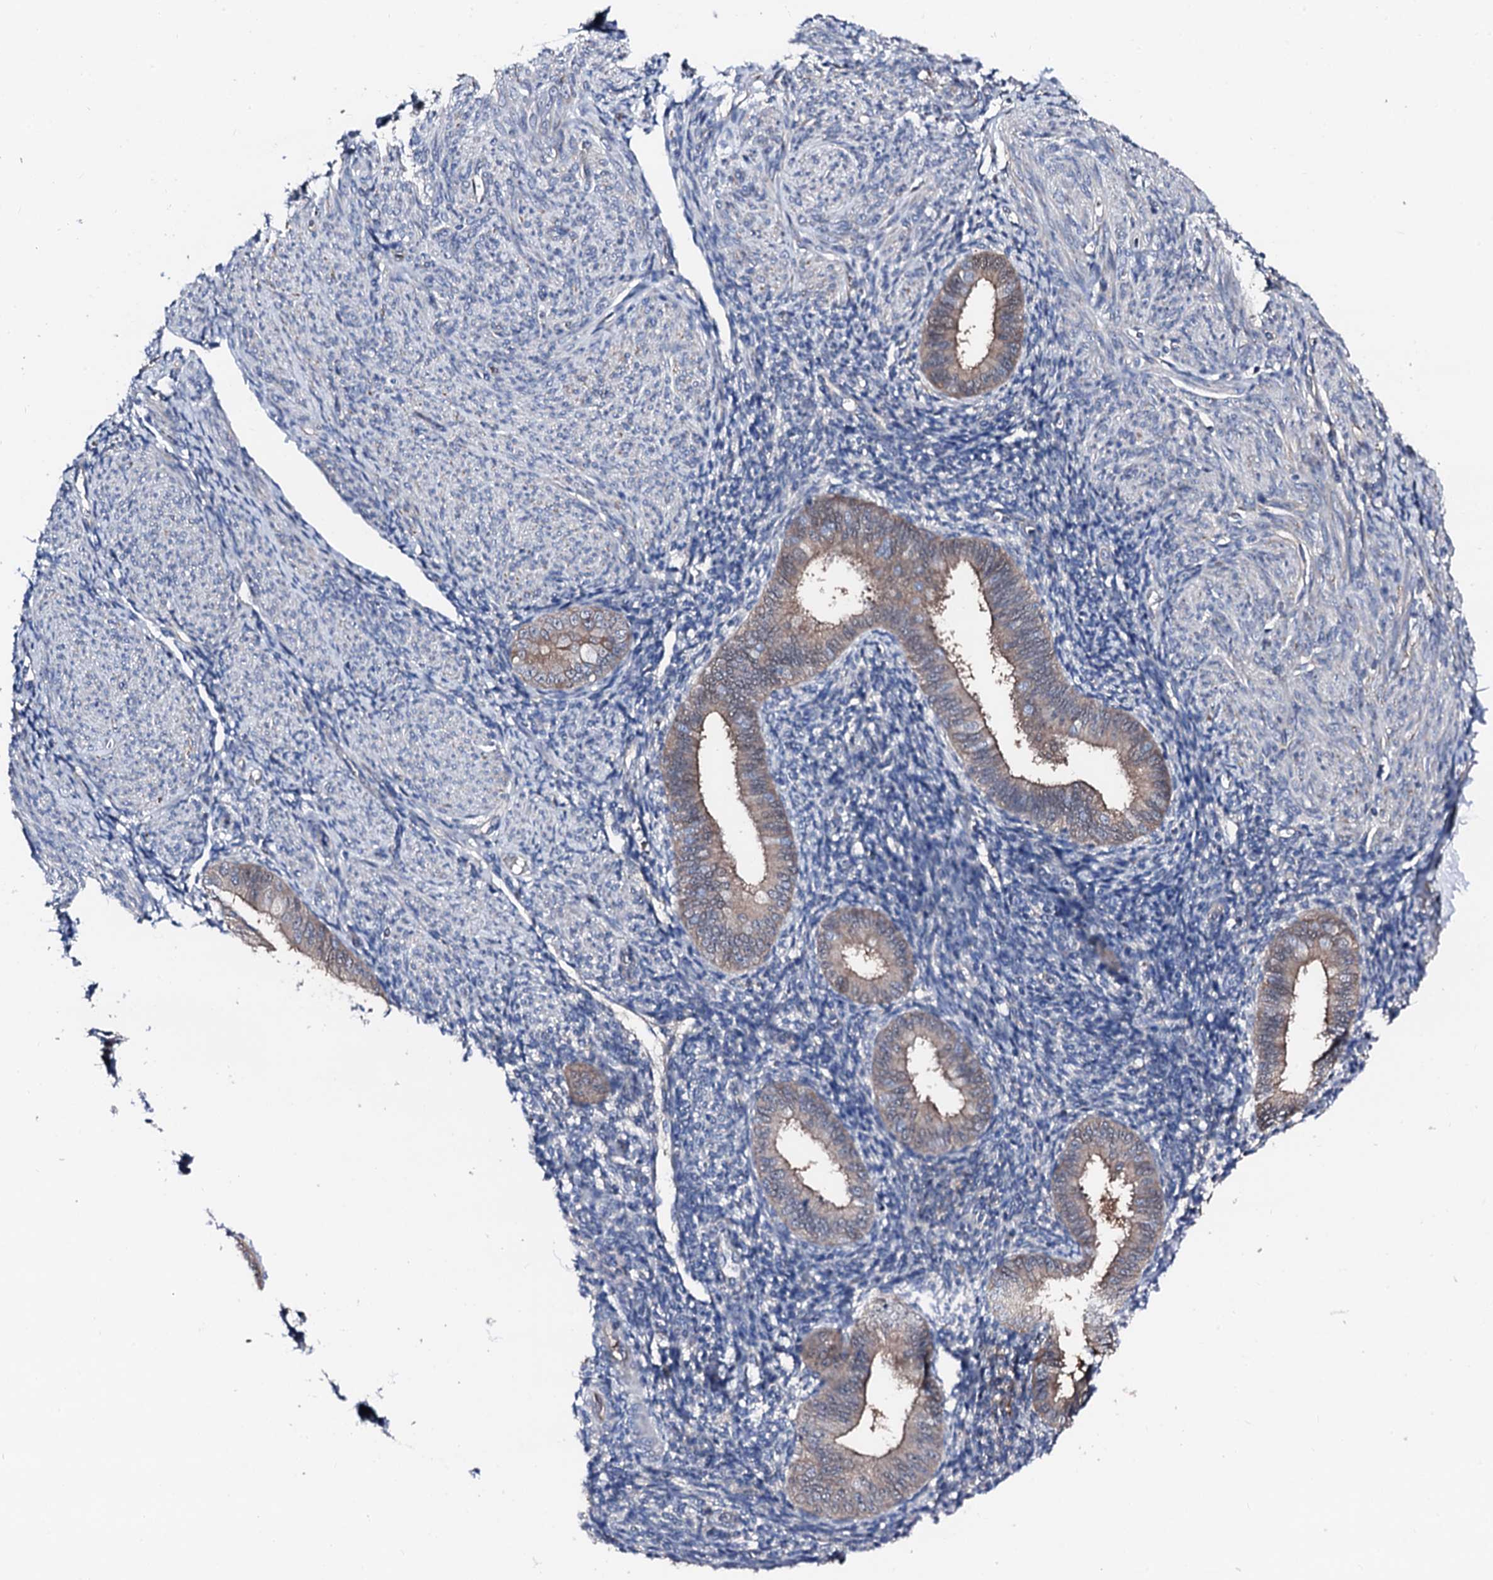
{"staining": {"intensity": "negative", "quantity": "none", "location": "none"}, "tissue": "endometrium", "cell_type": "Cells in endometrial stroma", "image_type": "normal", "snomed": [{"axis": "morphology", "description": "Normal tissue, NOS"}, {"axis": "topography", "description": "Uterus"}, {"axis": "topography", "description": "Endometrium"}], "caption": "High power microscopy micrograph of an immunohistochemistry (IHC) histopathology image of benign endometrium, revealing no significant expression in cells in endometrial stroma. Brightfield microscopy of IHC stained with DAB (brown) and hematoxylin (blue), captured at high magnification.", "gene": "TRAFD1", "patient": {"sex": "female", "age": 48}}